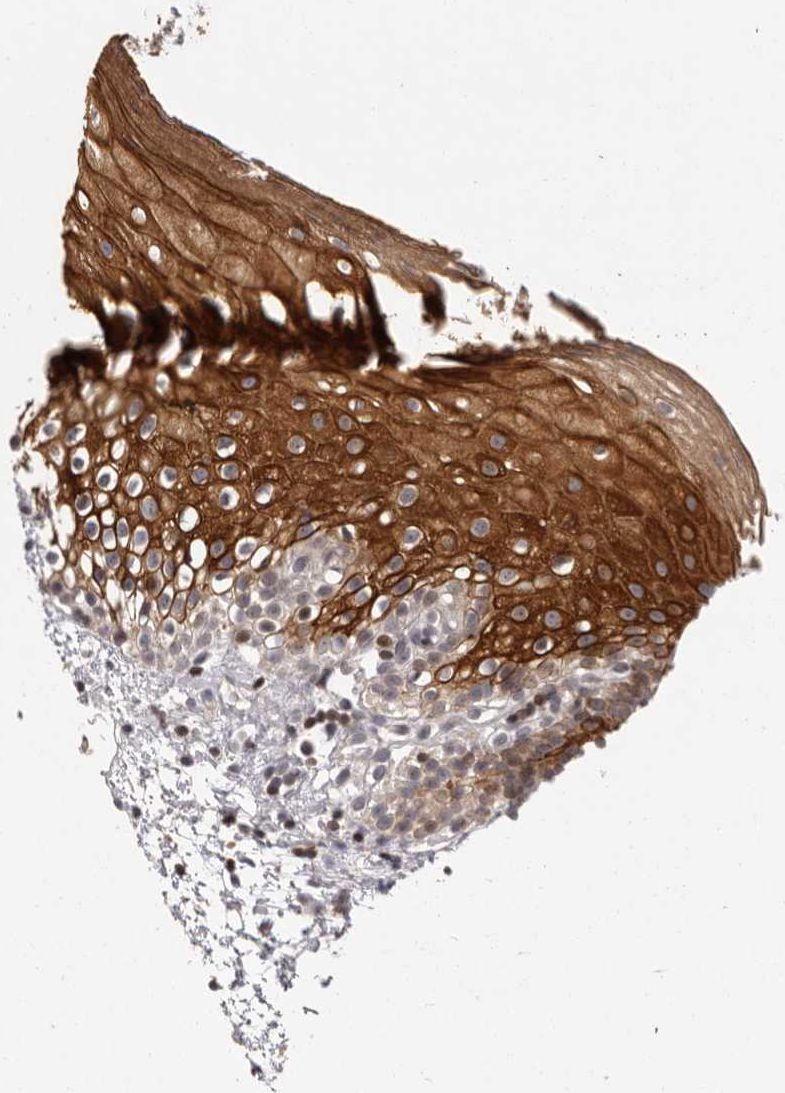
{"staining": {"intensity": "strong", "quantity": ">75%", "location": "cytoplasmic/membranous"}, "tissue": "oral mucosa", "cell_type": "Squamous epithelial cells", "image_type": "normal", "snomed": [{"axis": "morphology", "description": "Normal tissue, NOS"}, {"axis": "topography", "description": "Oral tissue"}], "caption": "A high amount of strong cytoplasmic/membranous positivity is identified in about >75% of squamous epithelial cells in unremarkable oral mucosa.", "gene": "AZIN1", "patient": {"sex": "male", "age": 28}}